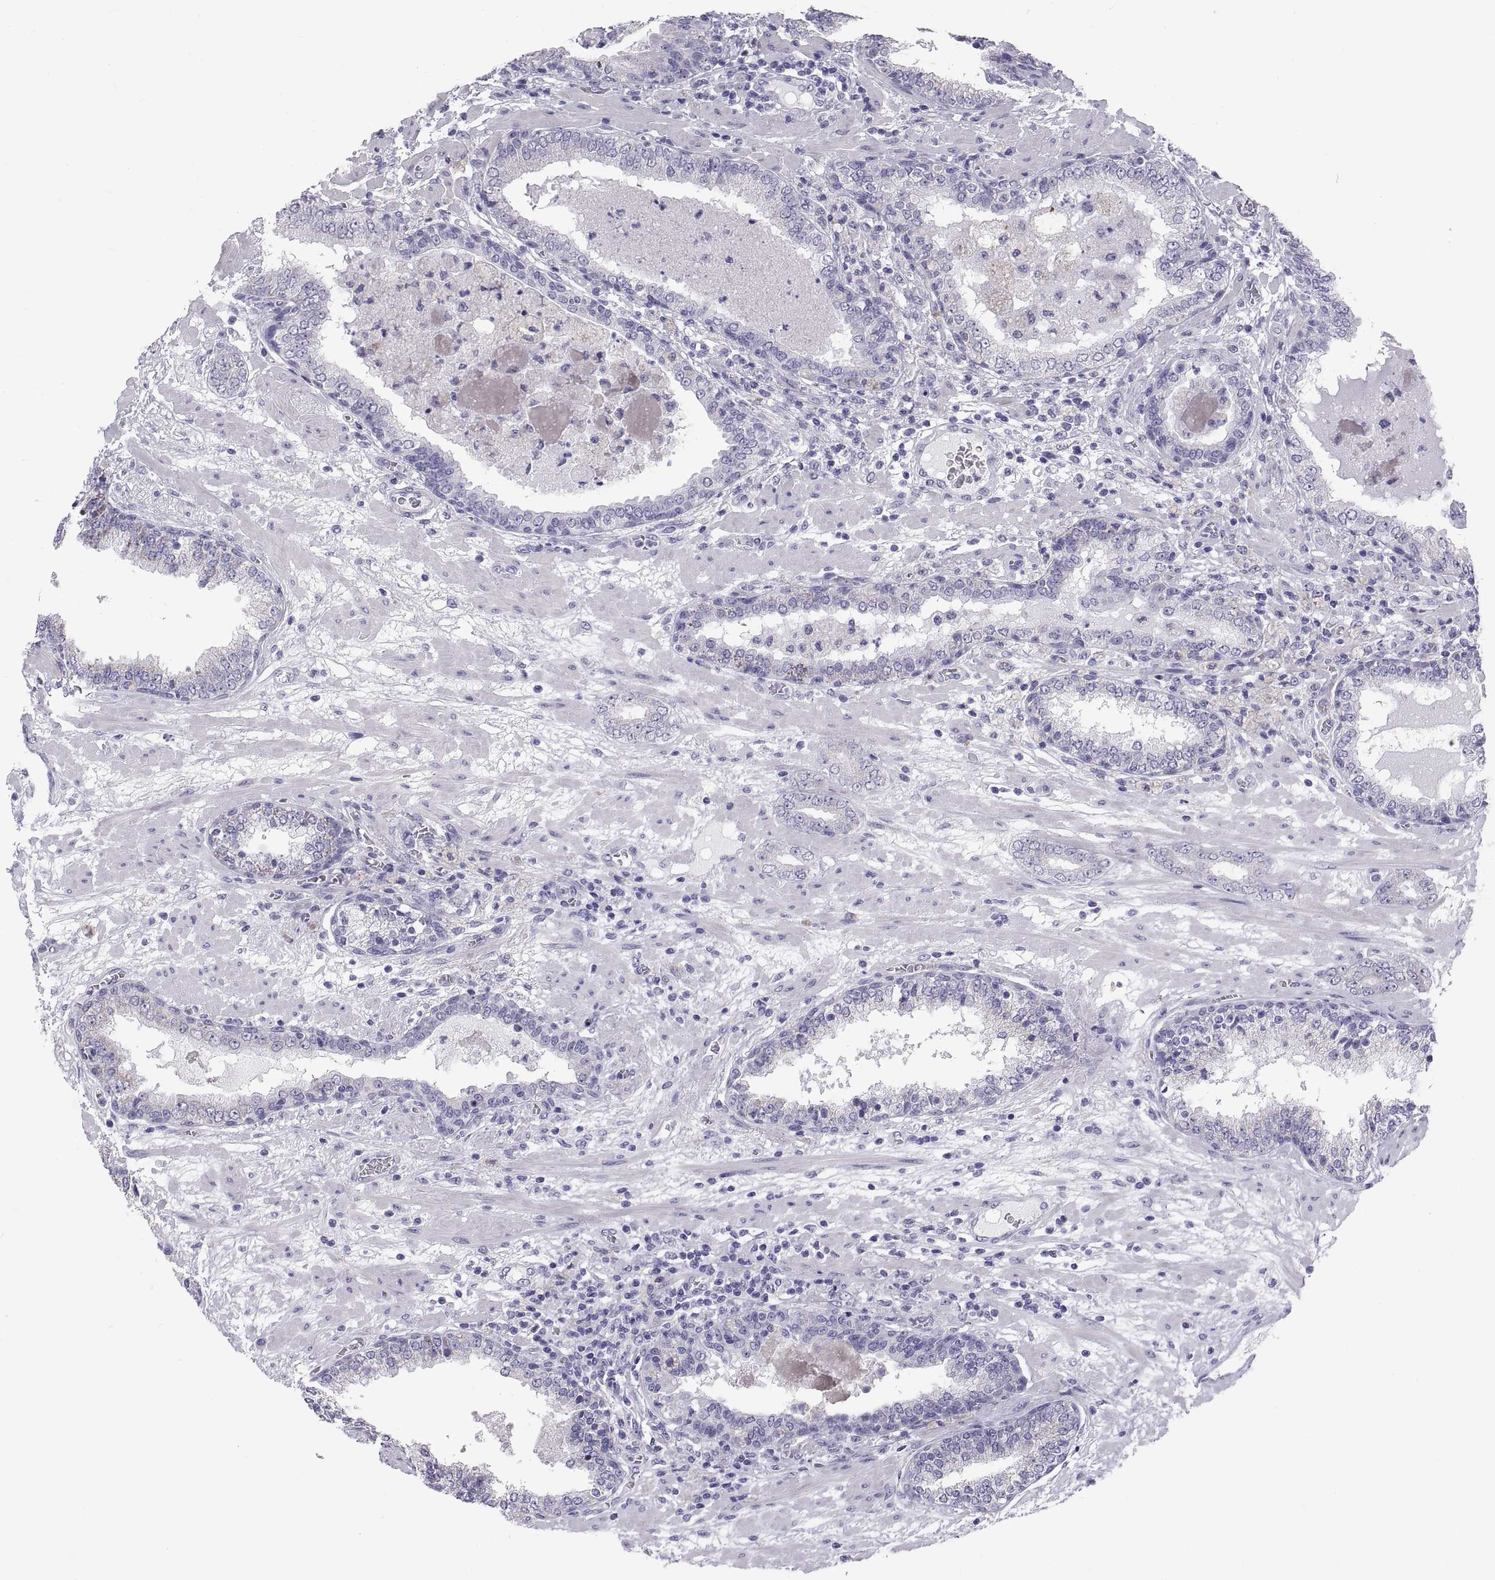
{"staining": {"intensity": "negative", "quantity": "none", "location": "none"}, "tissue": "prostate cancer", "cell_type": "Tumor cells", "image_type": "cancer", "snomed": [{"axis": "morphology", "description": "Adenocarcinoma, Low grade"}, {"axis": "topography", "description": "Prostate"}], "caption": "There is no significant staining in tumor cells of prostate cancer (low-grade adenocarcinoma).", "gene": "FAM170A", "patient": {"sex": "male", "age": 60}}